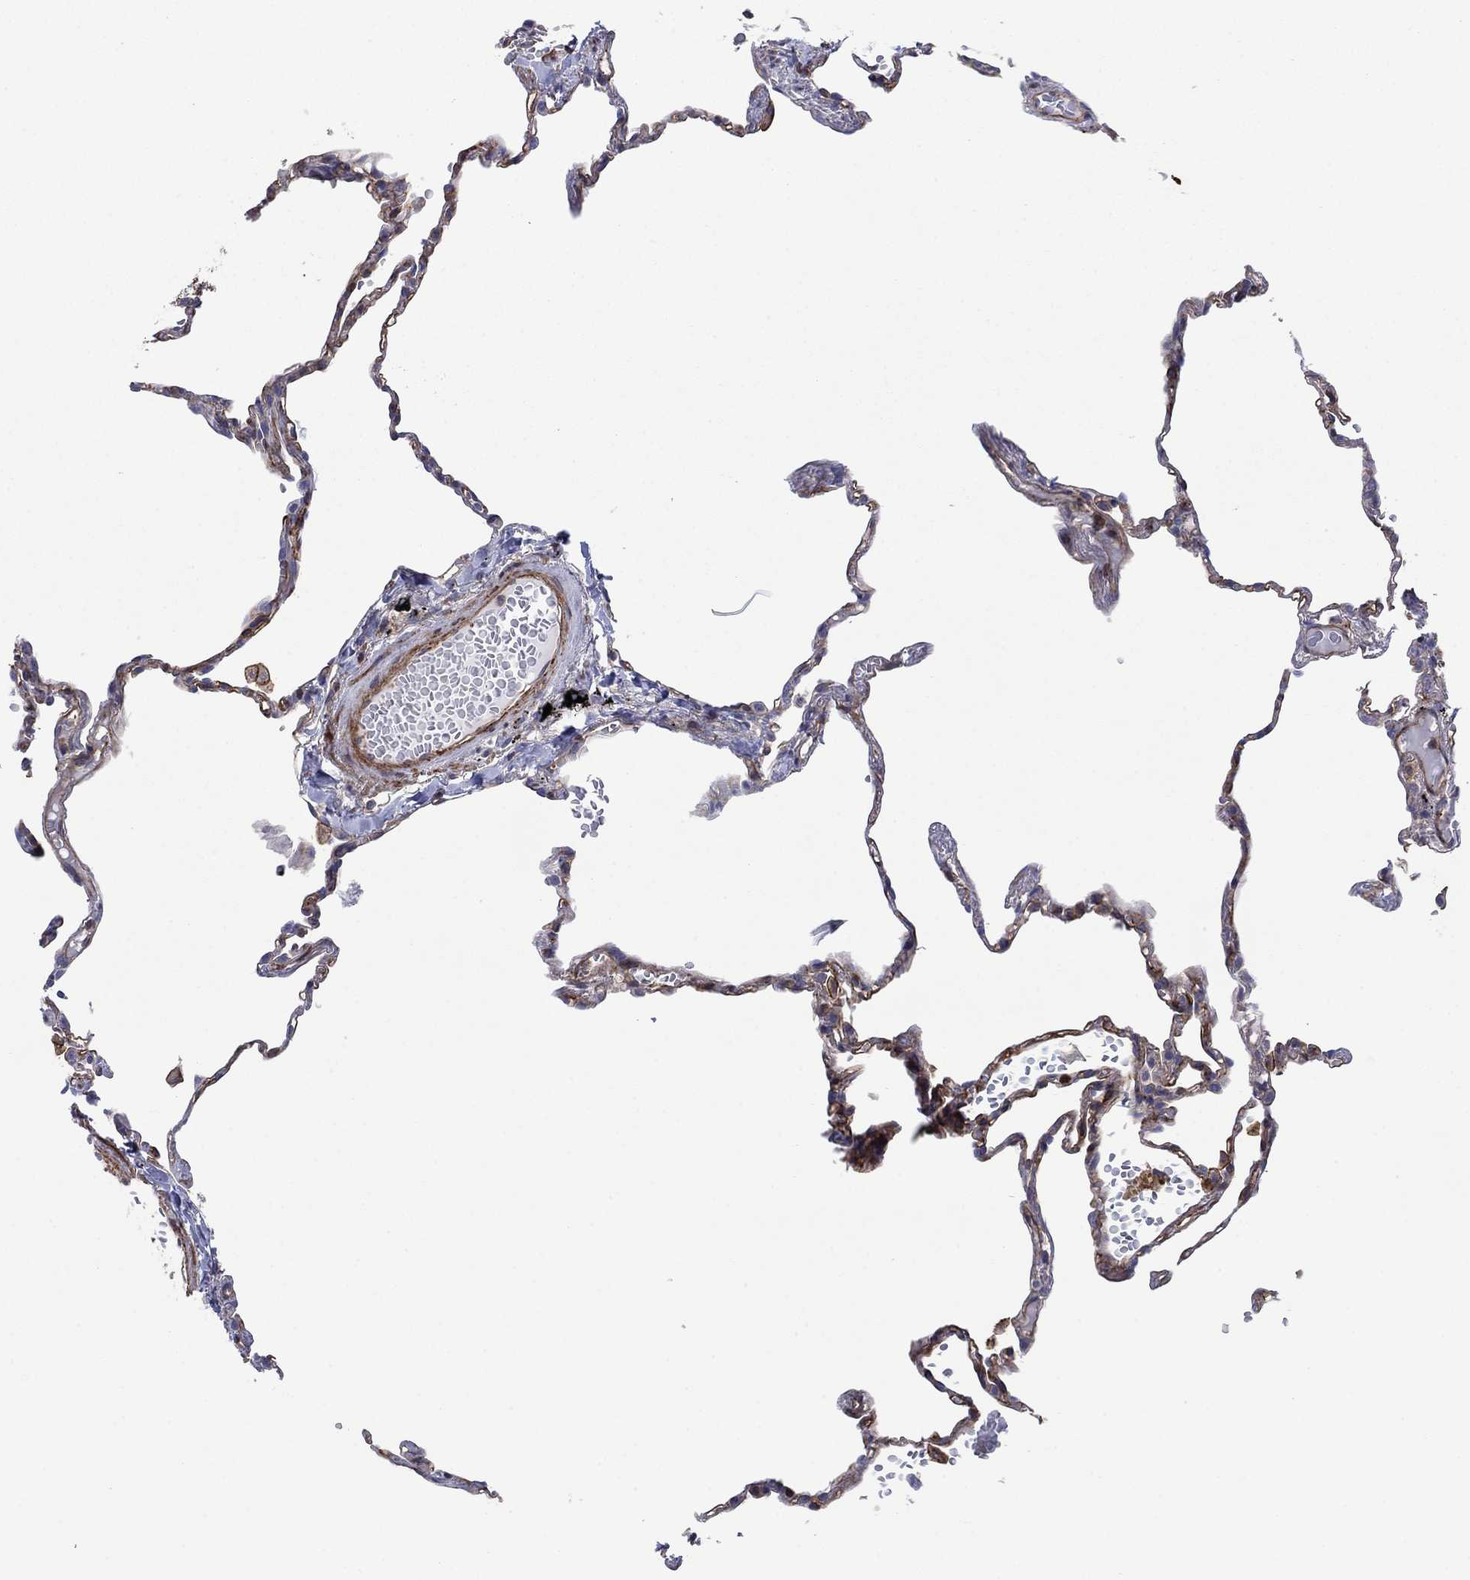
{"staining": {"intensity": "moderate", "quantity": "25%-75%", "location": "cytoplasmic/membranous"}, "tissue": "lung", "cell_type": "Alveolar cells", "image_type": "normal", "snomed": [{"axis": "morphology", "description": "Normal tissue, NOS"}, {"axis": "topography", "description": "Lung"}], "caption": "A micrograph of human lung stained for a protein reveals moderate cytoplasmic/membranous brown staining in alveolar cells.", "gene": "PAG1", "patient": {"sex": "male", "age": 78}}